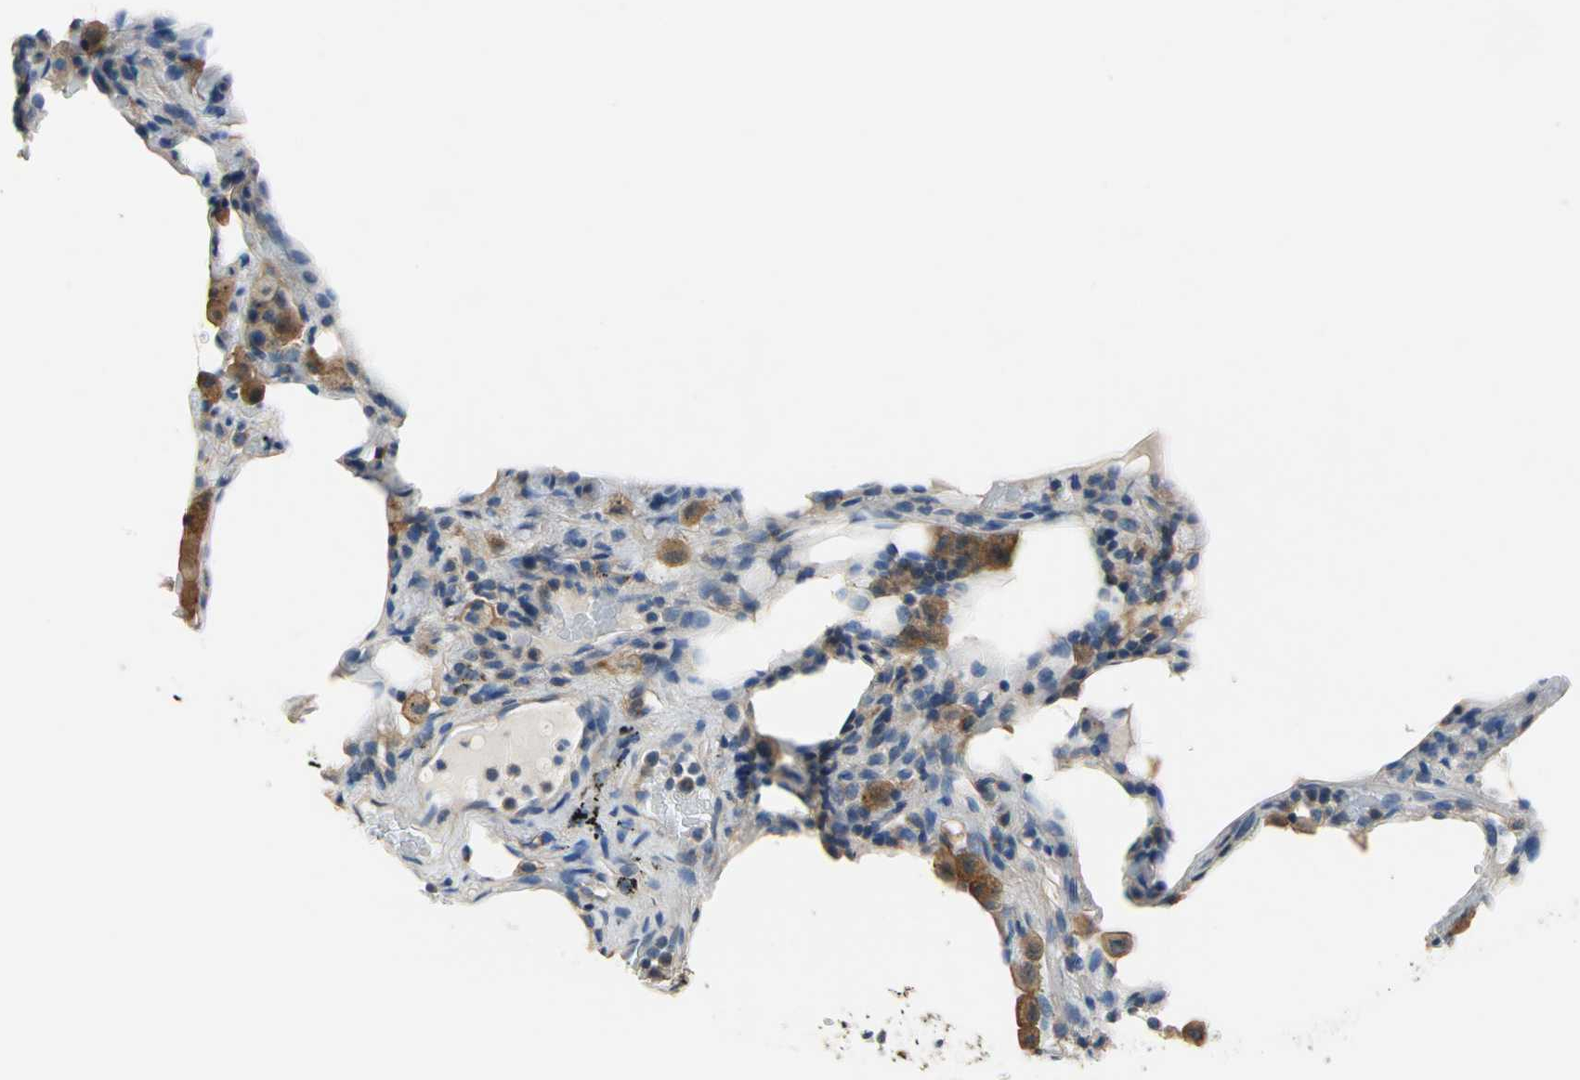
{"staining": {"intensity": "negative", "quantity": "none", "location": "none"}, "tissue": "lung", "cell_type": "Alveolar cells", "image_type": "normal", "snomed": [{"axis": "morphology", "description": "Normal tissue, NOS"}, {"axis": "topography", "description": "Lung"}], "caption": "An immunohistochemistry histopathology image of benign lung is shown. There is no staining in alveolar cells of lung.", "gene": "DDX3X", "patient": {"sex": "male", "age": 59}}